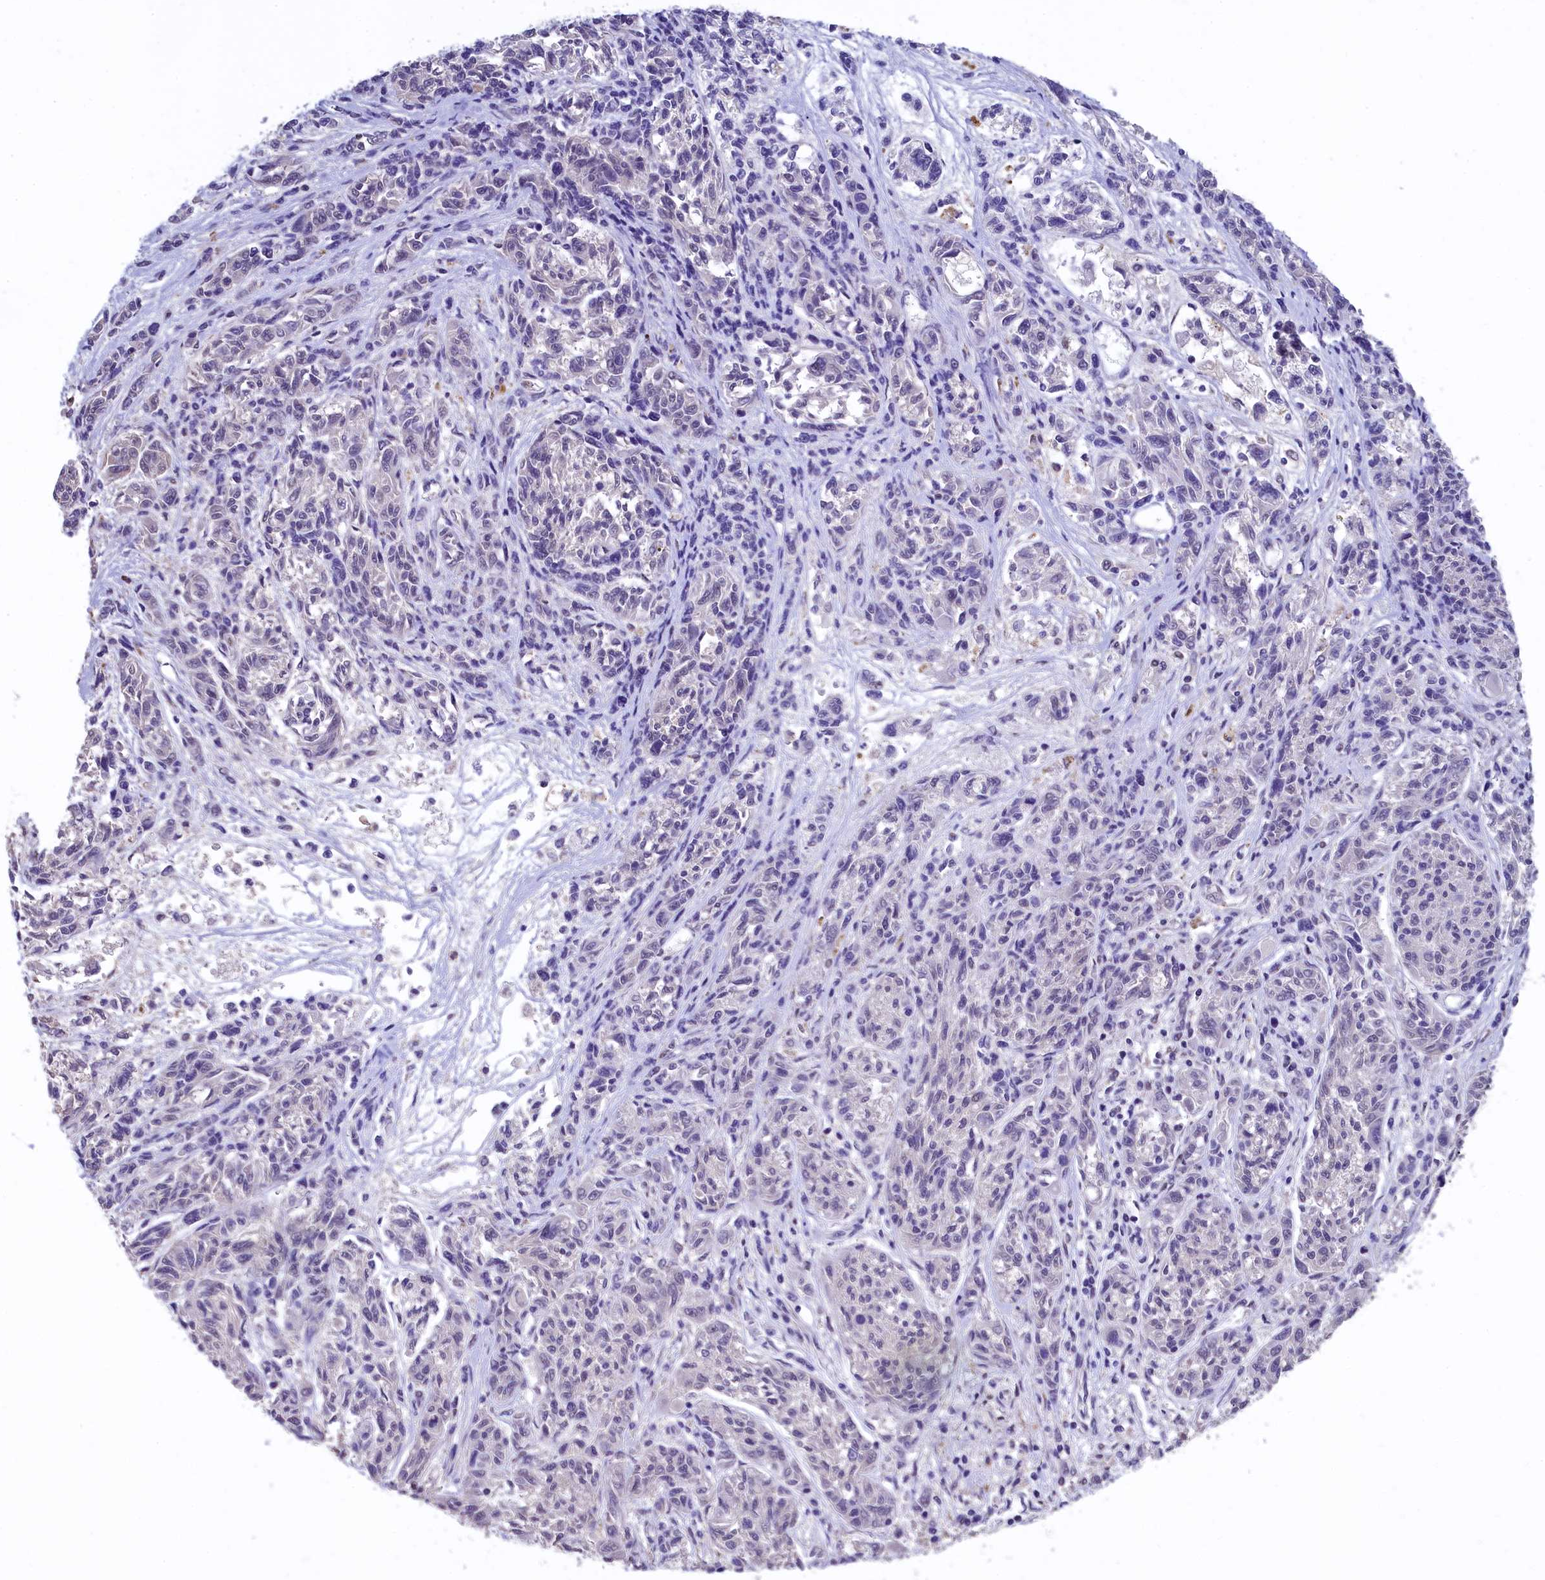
{"staining": {"intensity": "negative", "quantity": "none", "location": "none"}, "tissue": "melanoma", "cell_type": "Tumor cells", "image_type": "cancer", "snomed": [{"axis": "morphology", "description": "Malignant melanoma, NOS"}, {"axis": "topography", "description": "Skin"}], "caption": "Tumor cells show no significant protein staining in malignant melanoma.", "gene": "HECTD4", "patient": {"sex": "male", "age": 53}}